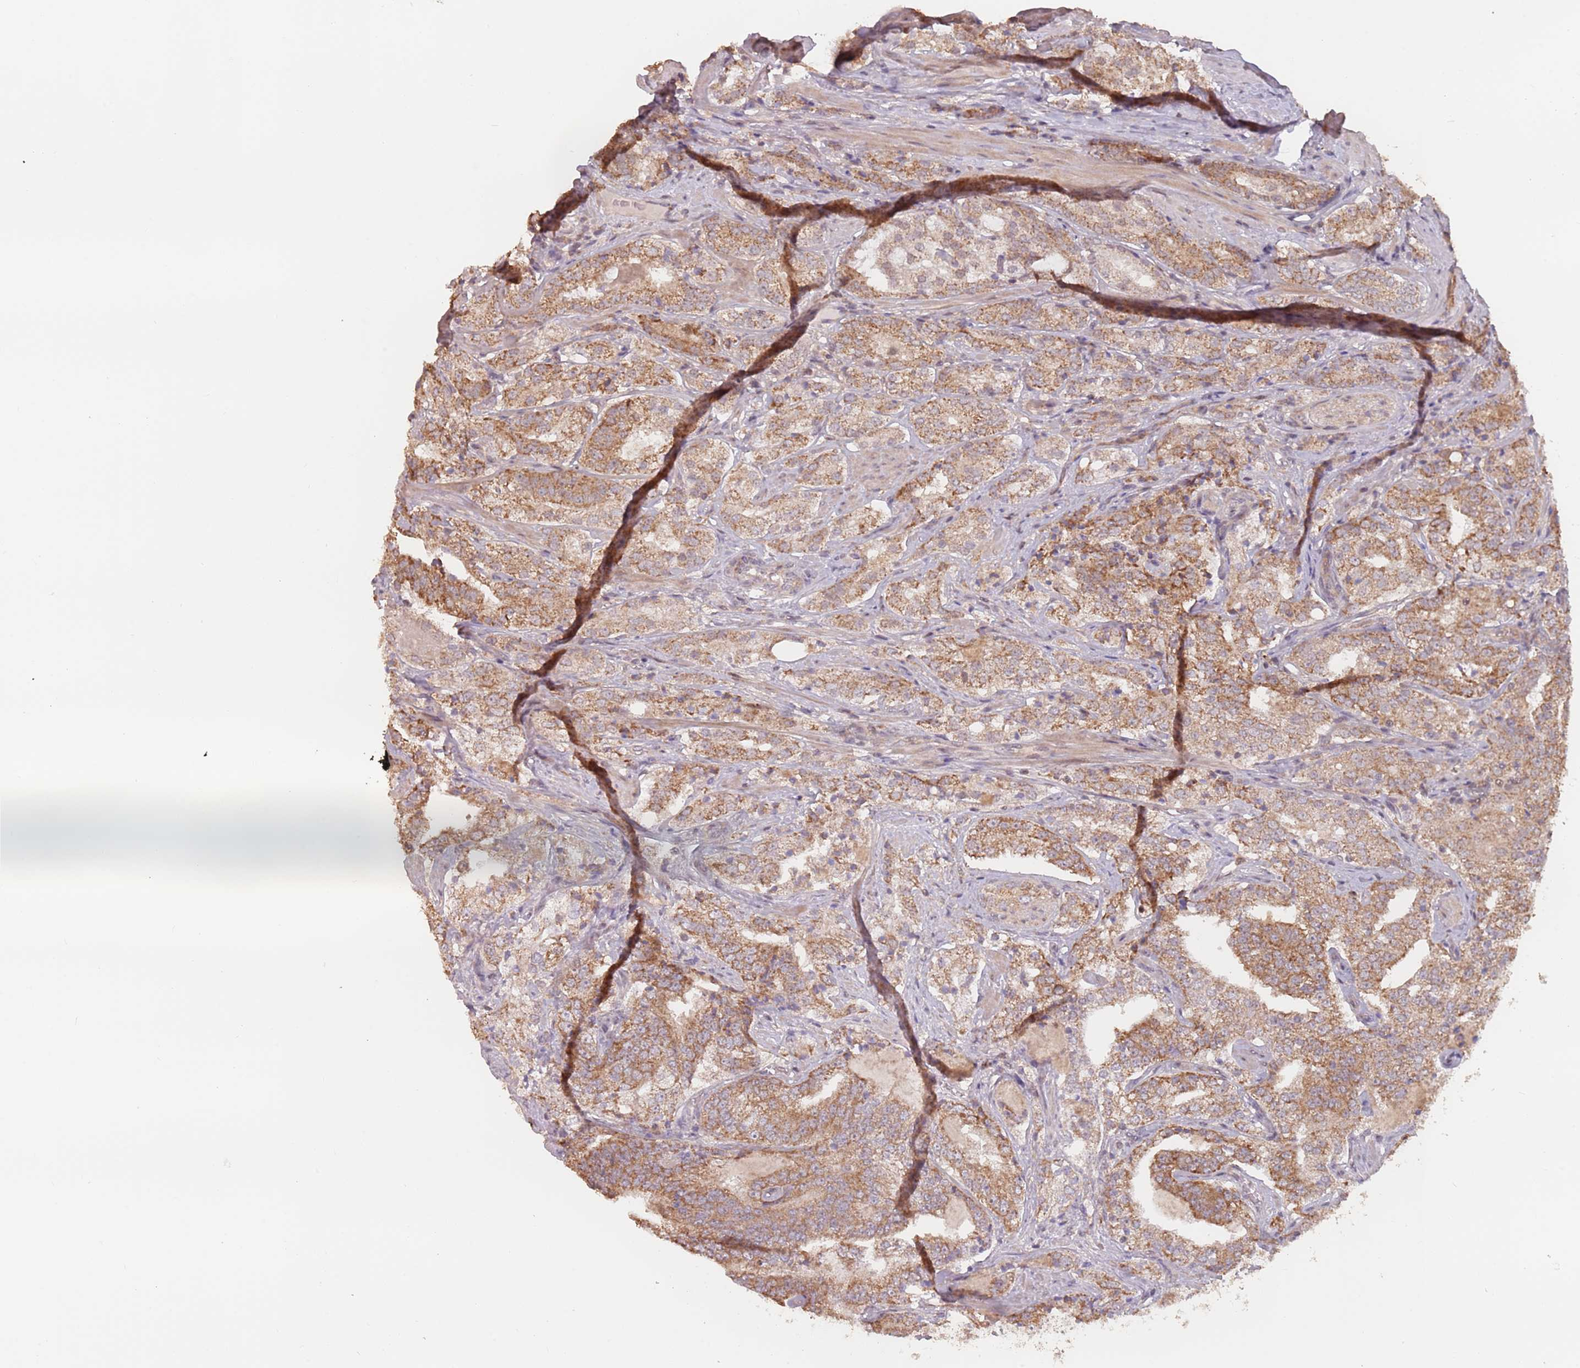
{"staining": {"intensity": "moderate", "quantity": ">75%", "location": "cytoplasmic/membranous"}, "tissue": "prostate cancer", "cell_type": "Tumor cells", "image_type": "cancer", "snomed": [{"axis": "morphology", "description": "Adenocarcinoma, High grade"}, {"axis": "topography", "description": "Prostate"}], "caption": "A brown stain labels moderate cytoplasmic/membranous expression of a protein in adenocarcinoma (high-grade) (prostate) tumor cells.", "gene": "VPS52", "patient": {"sex": "male", "age": 63}}